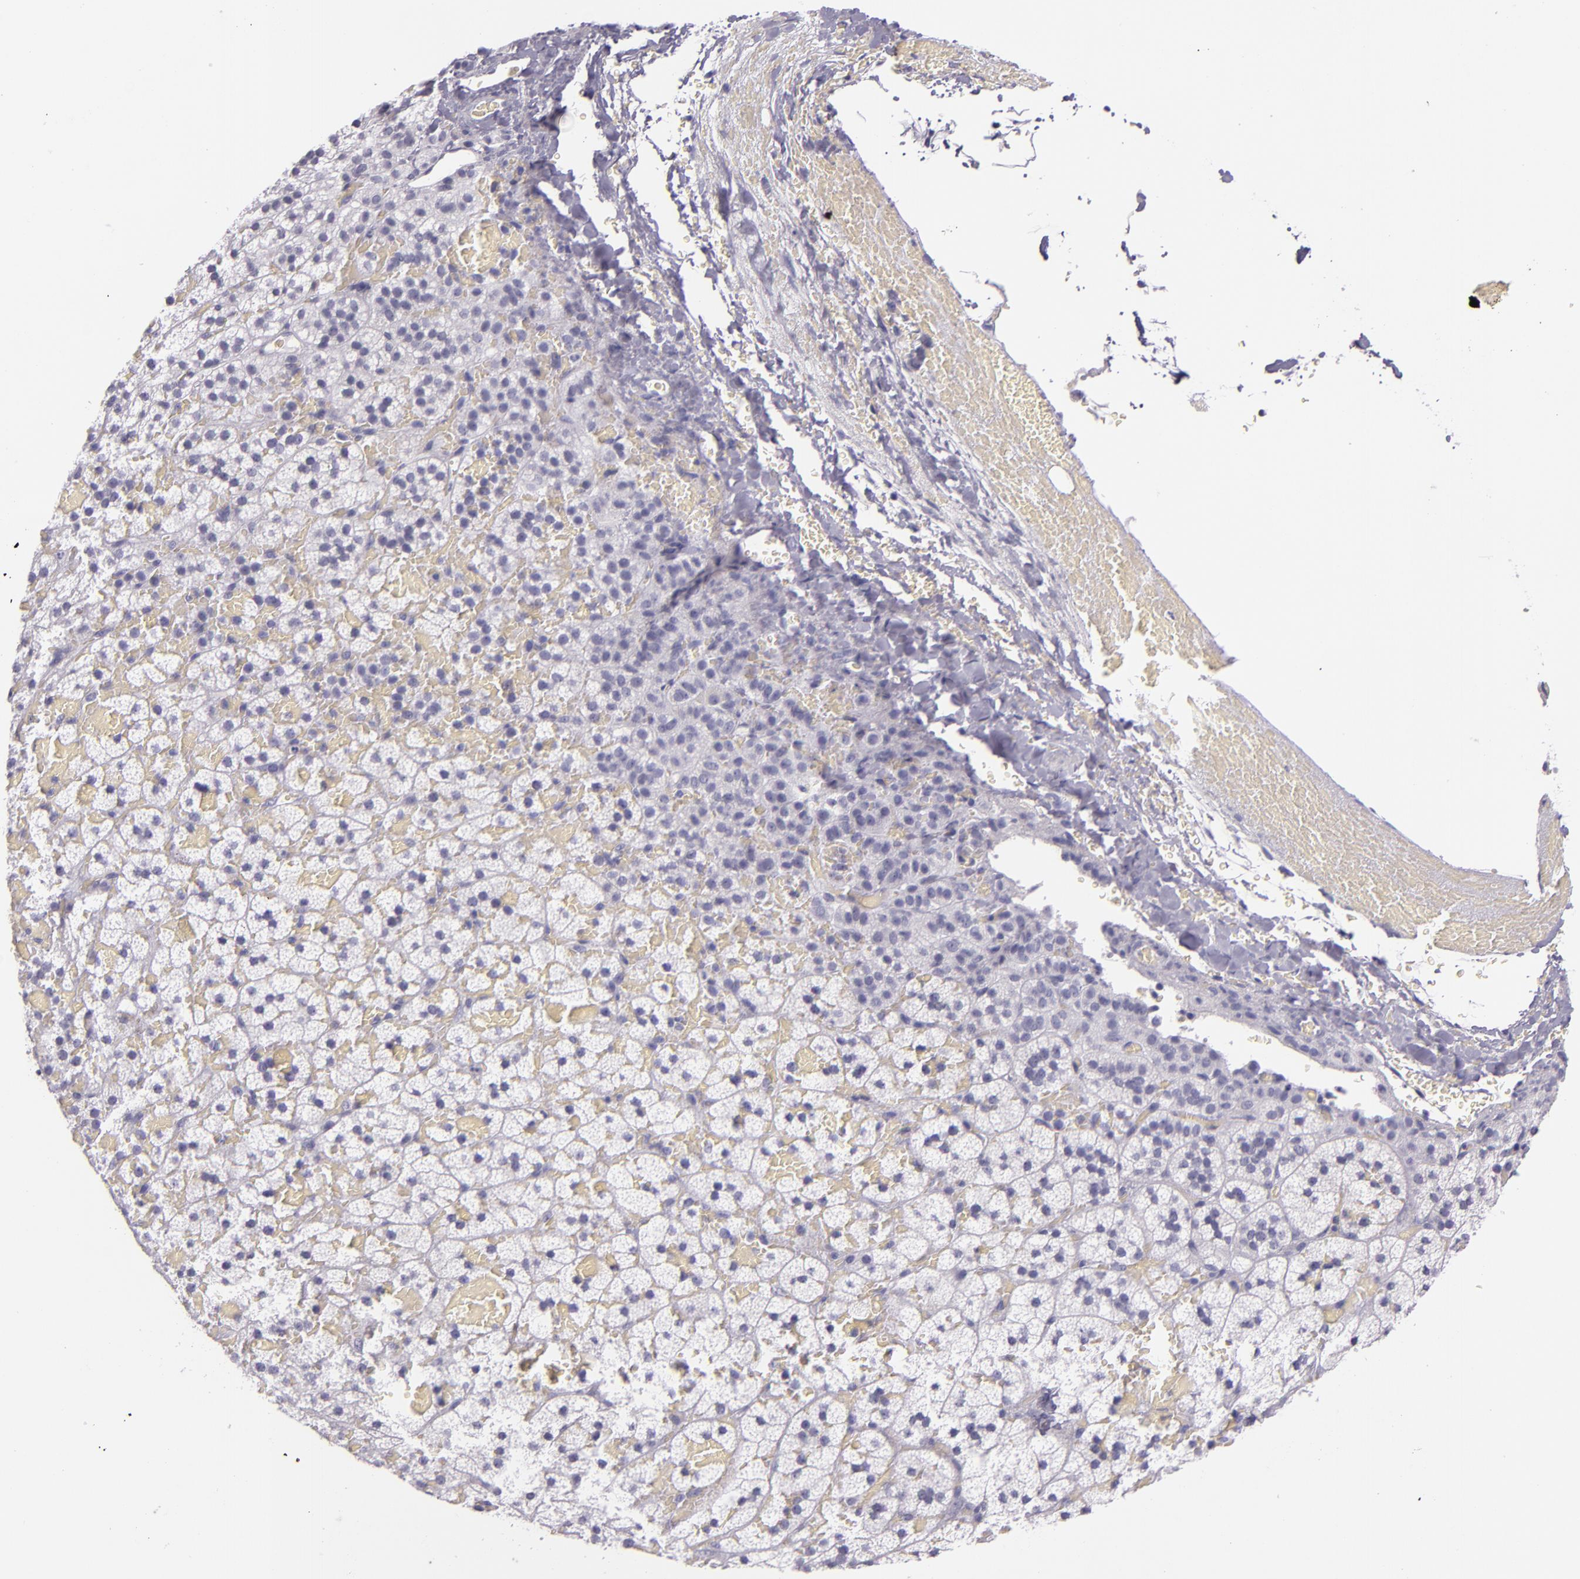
{"staining": {"intensity": "strong", "quantity": "<25%", "location": "cytoplasmic/membranous"}, "tissue": "adrenal gland", "cell_type": "Glandular cells", "image_type": "normal", "snomed": [{"axis": "morphology", "description": "Normal tissue, NOS"}, {"axis": "topography", "description": "Adrenal gland"}], "caption": "Protein analysis of benign adrenal gland reveals strong cytoplasmic/membranous staining in approximately <25% of glandular cells. (IHC, brightfield microscopy, high magnification).", "gene": "INA", "patient": {"sex": "male", "age": 35}}